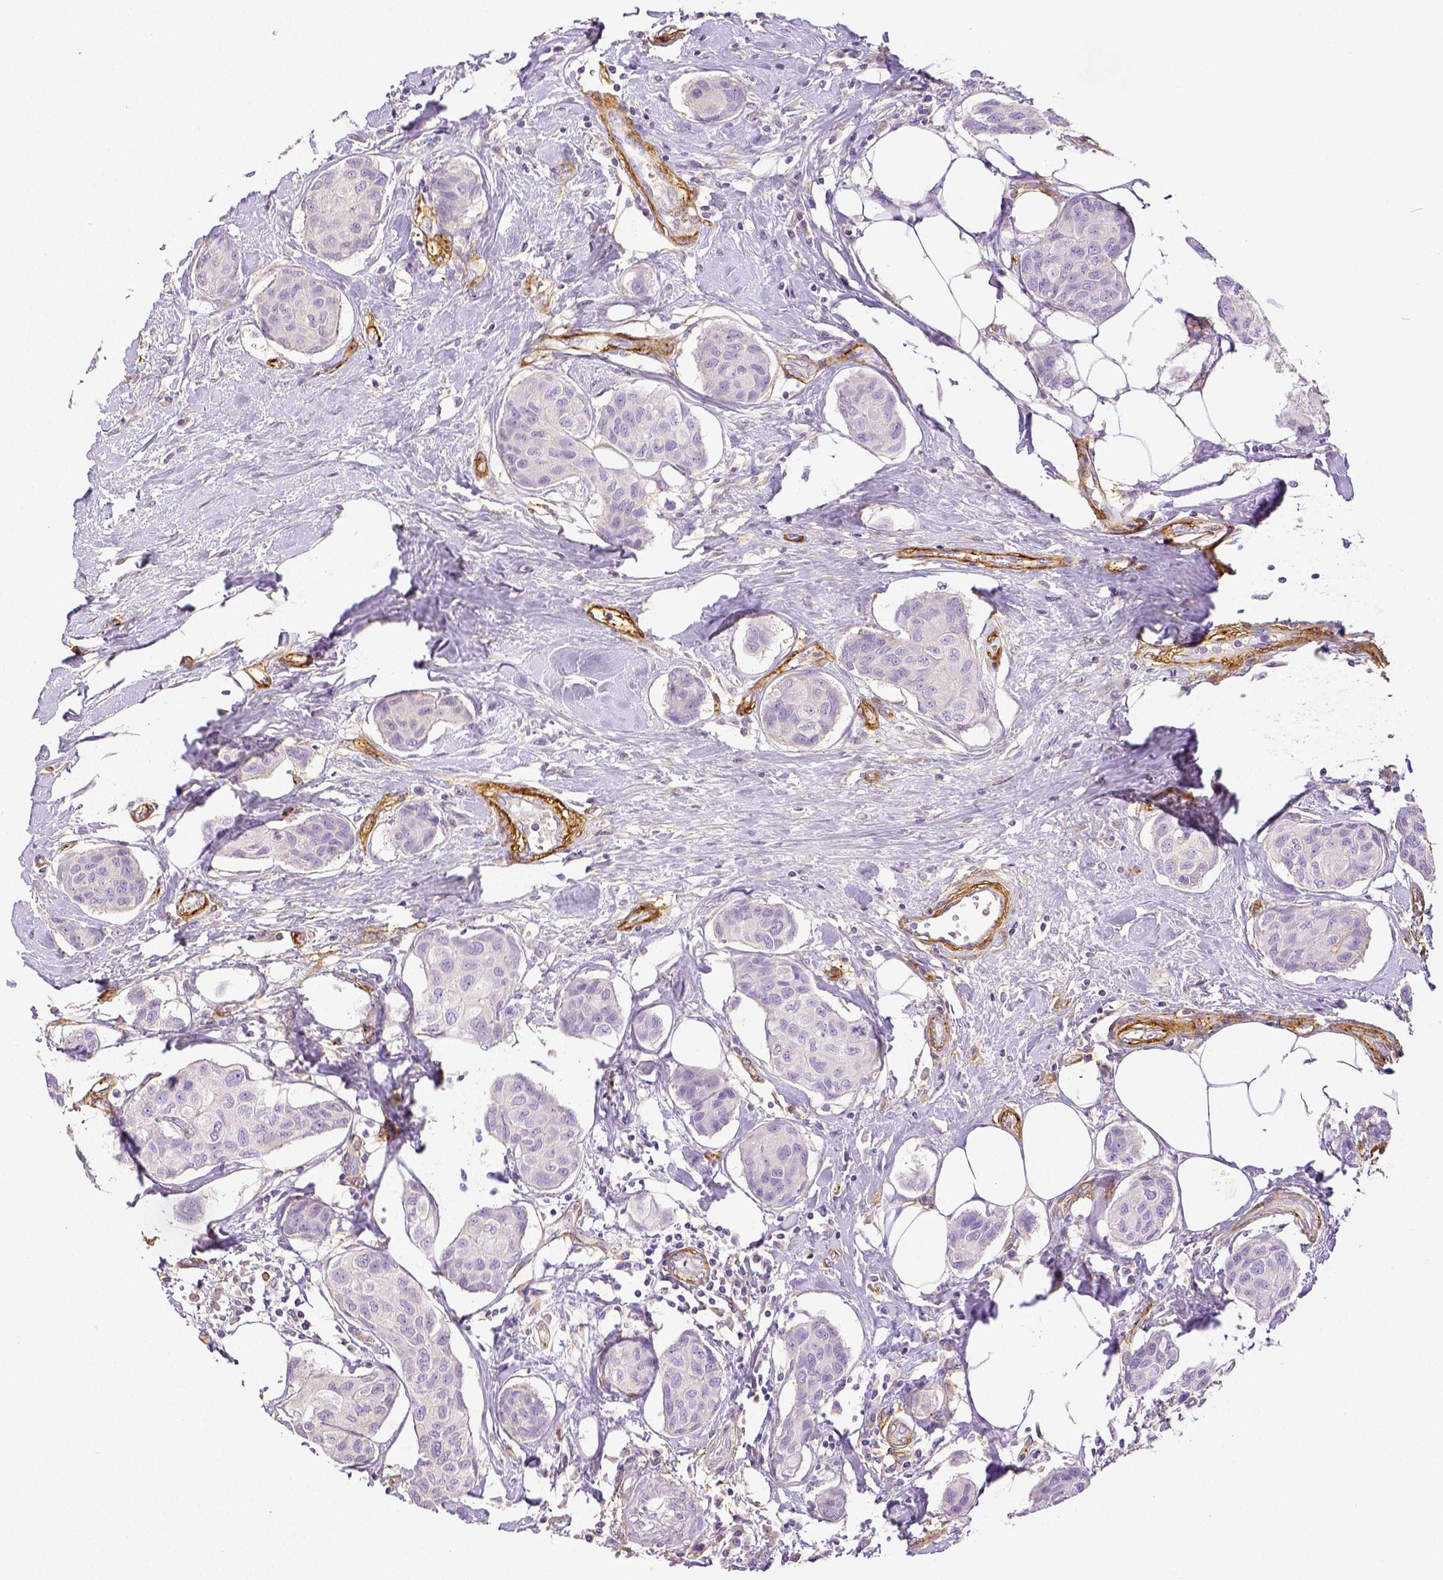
{"staining": {"intensity": "negative", "quantity": "none", "location": "none"}, "tissue": "breast cancer", "cell_type": "Tumor cells", "image_type": "cancer", "snomed": [{"axis": "morphology", "description": "Duct carcinoma"}, {"axis": "topography", "description": "Breast"}], "caption": "Immunohistochemistry histopathology image of human breast cancer (infiltrating ductal carcinoma) stained for a protein (brown), which exhibits no expression in tumor cells.", "gene": "THY1", "patient": {"sex": "female", "age": 80}}